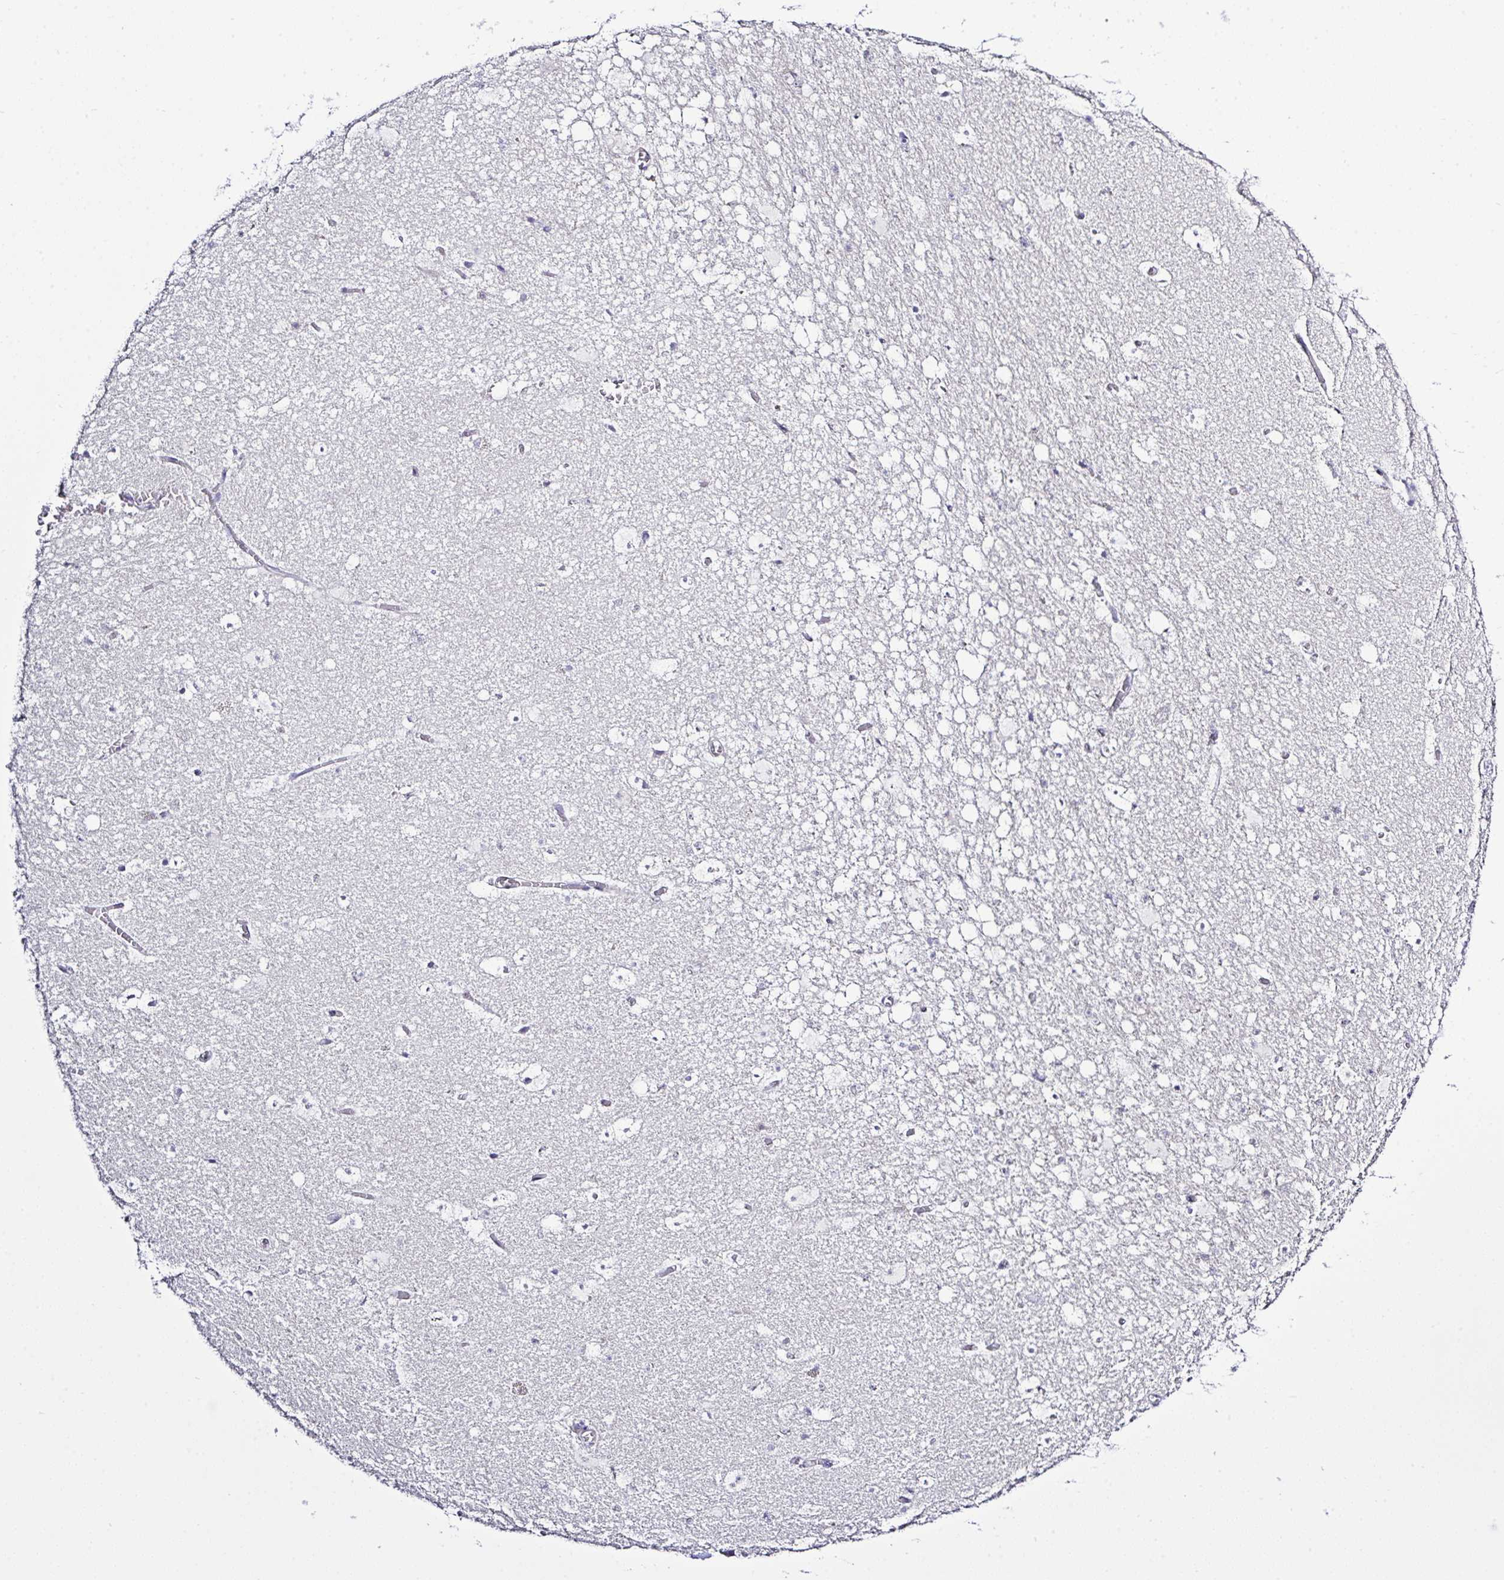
{"staining": {"intensity": "negative", "quantity": "none", "location": "none"}, "tissue": "hippocampus", "cell_type": "Glial cells", "image_type": "normal", "snomed": [{"axis": "morphology", "description": "Normal tissue, NOS"}, {"axis": "topography", "description": "Hippocampus"}], "caption": "Glial cells show no significant protein expression in normal hippocampus. Brightfield microscopy of IHC stained with DAB (brown) and hematoxylin (blue), captured at high magnification.", "gene": "MED11", "patient": {"sex": "female", "age": 42}}